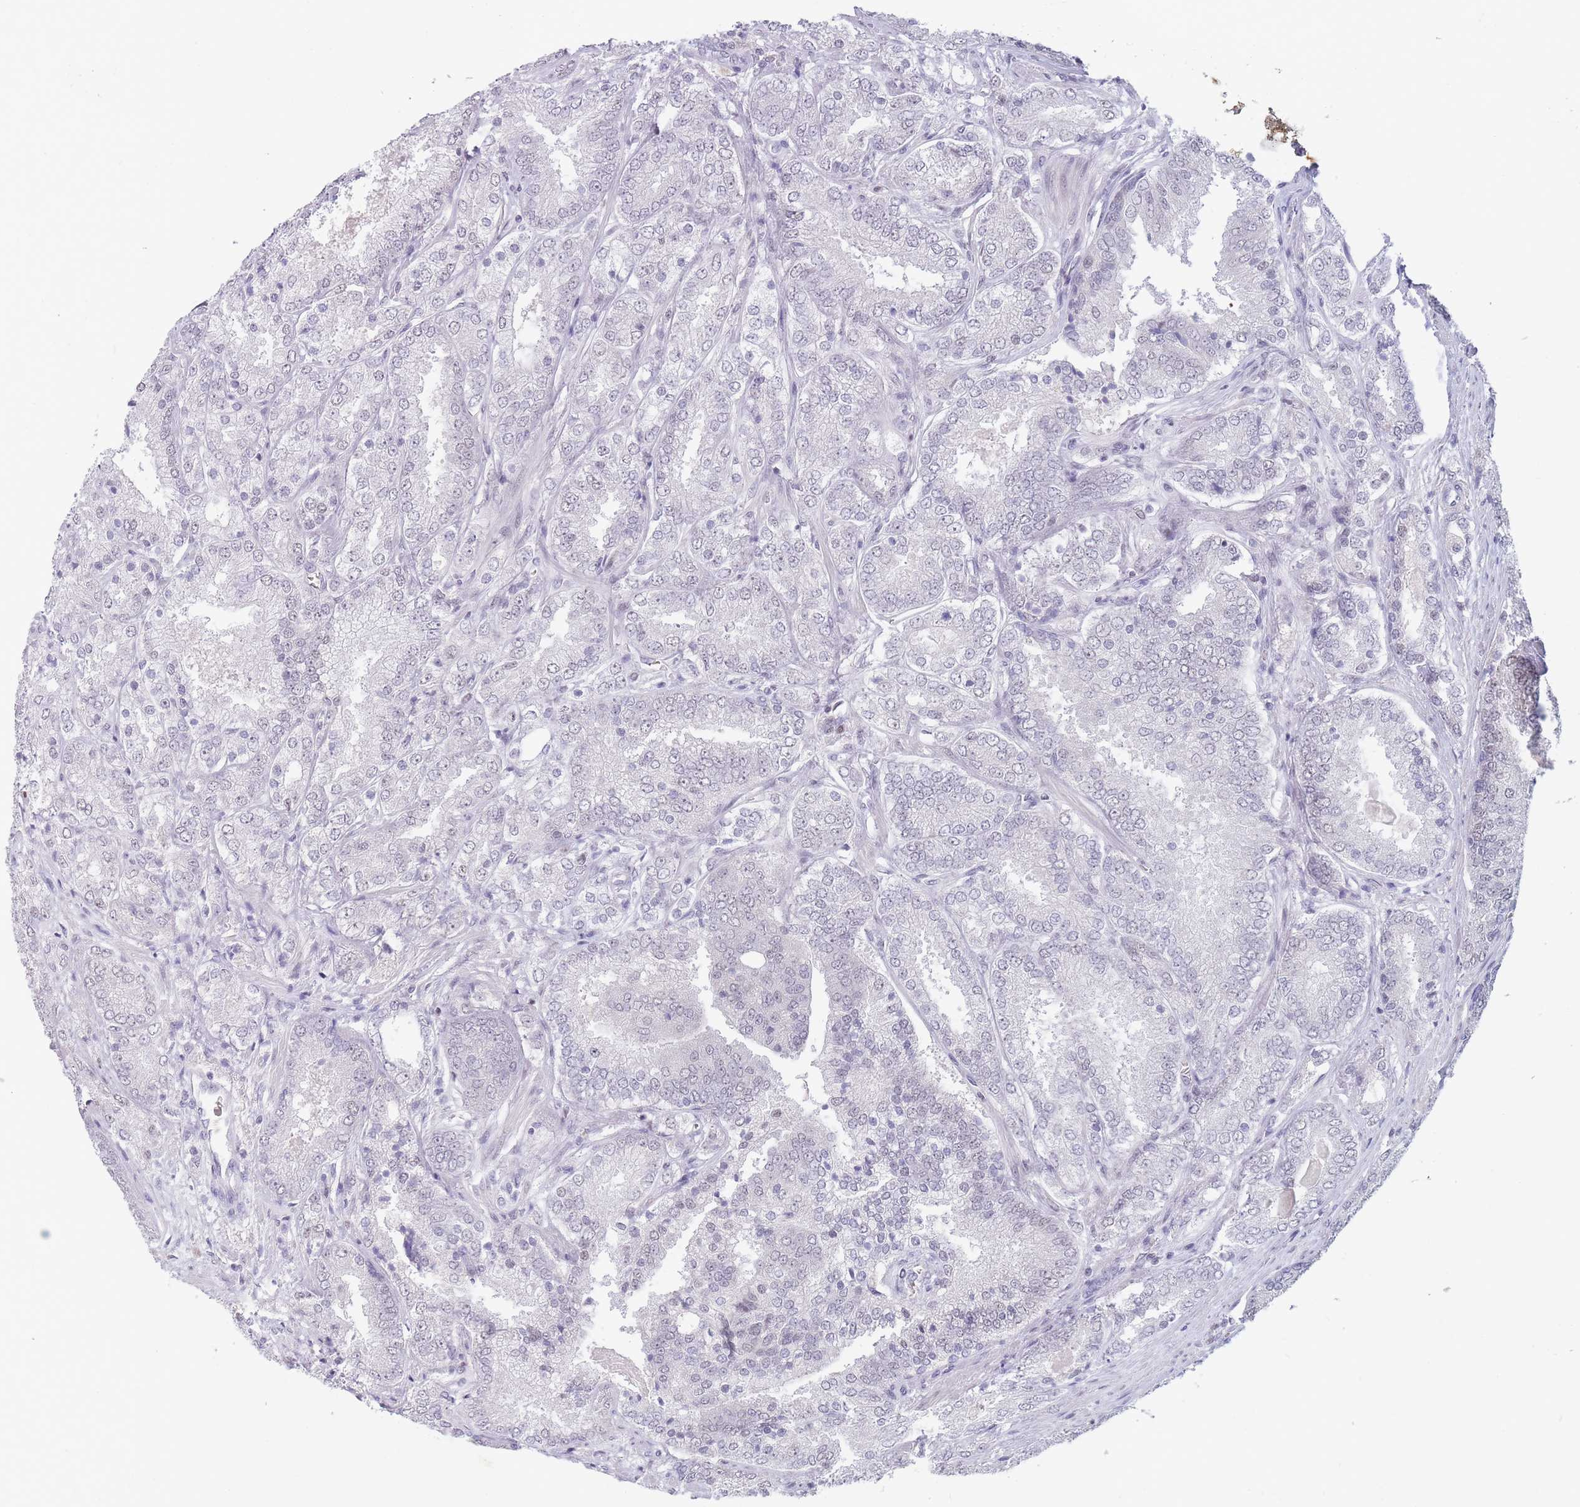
{"staining": {"intensity": "weak", "quantity": "<25%", "location": "nuclear"}, "tissue": "prostate cancer", "cell_type": "Tumor cells", "image_type": "cancer", "snomed": [{"axis": "morphology", "description": "Adenocarcinoma, High grade"}, {"axis": "topography", "description": "Prostate"}], "caption": "Prostate cancer (adenocarcinoma (high-grade)) was stained to show a protein in brown. There is no significant staining in tumor cells. (DAB (3,3'-diaminobenzidine) immunohistochemistry with hematoxylin counter stain).", "gene": "ARID3B", "patient": {"sex": "male", "age": 63}}